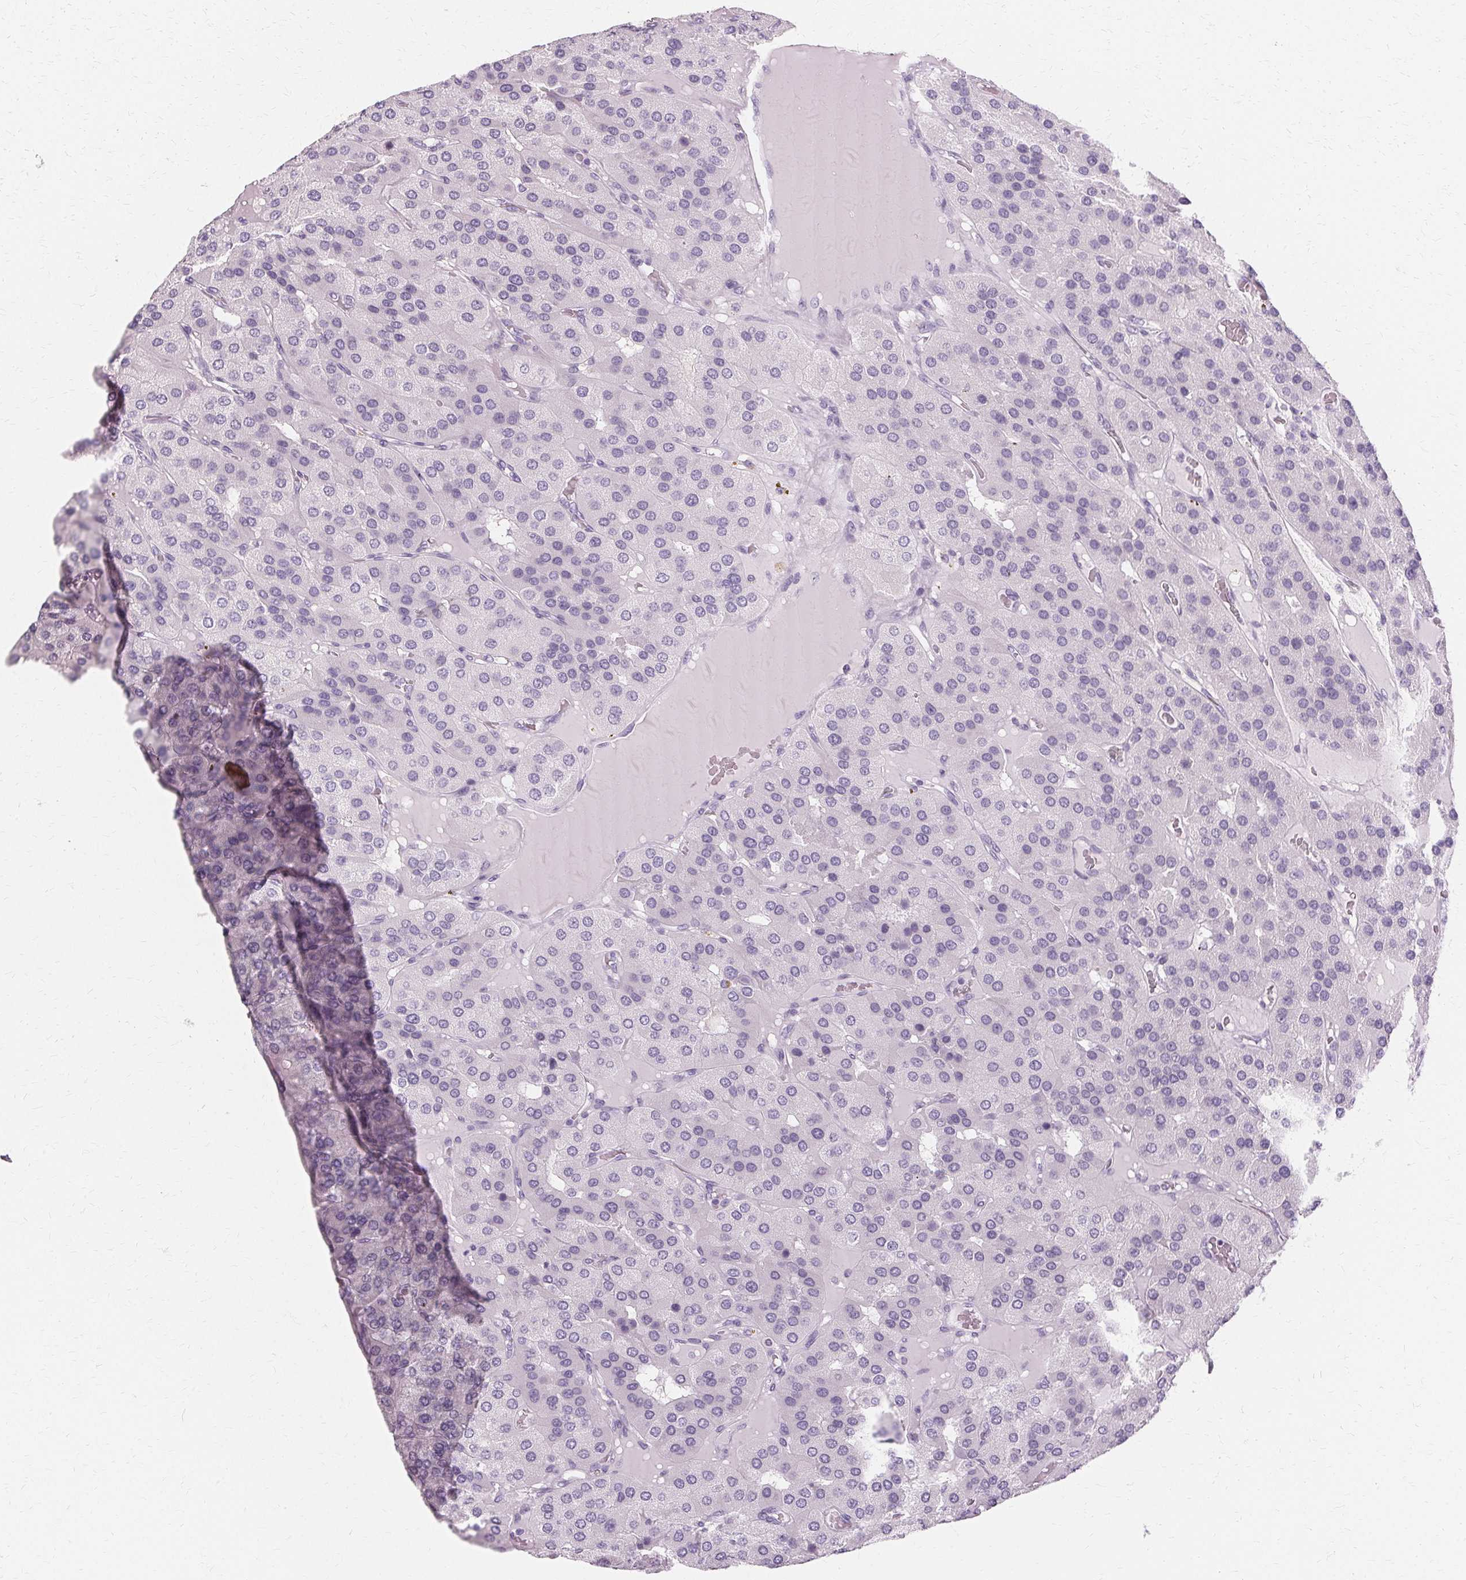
{"staining": {"intensity": "negative", "quantity": "none", "location": "none"}, "tissue": "parathyroid gland", "cell_type": "Glandular cells", "image_type": "normal", "snomed": [{"axis": "morphology", "description": "Normal tissue, NOS"}, {"axis": "morphology", "description": "Adenoma, NOS"}, {"axis": "topography", "description": "Parathyroid gland"}], "caption": "IHC photomicrograph of normal human parathyroid gland stained for a protein (brown), which shows no expression in glandular cells.", "gene": "KRT6A", "patient": {"sex": "female", "age": 86}}